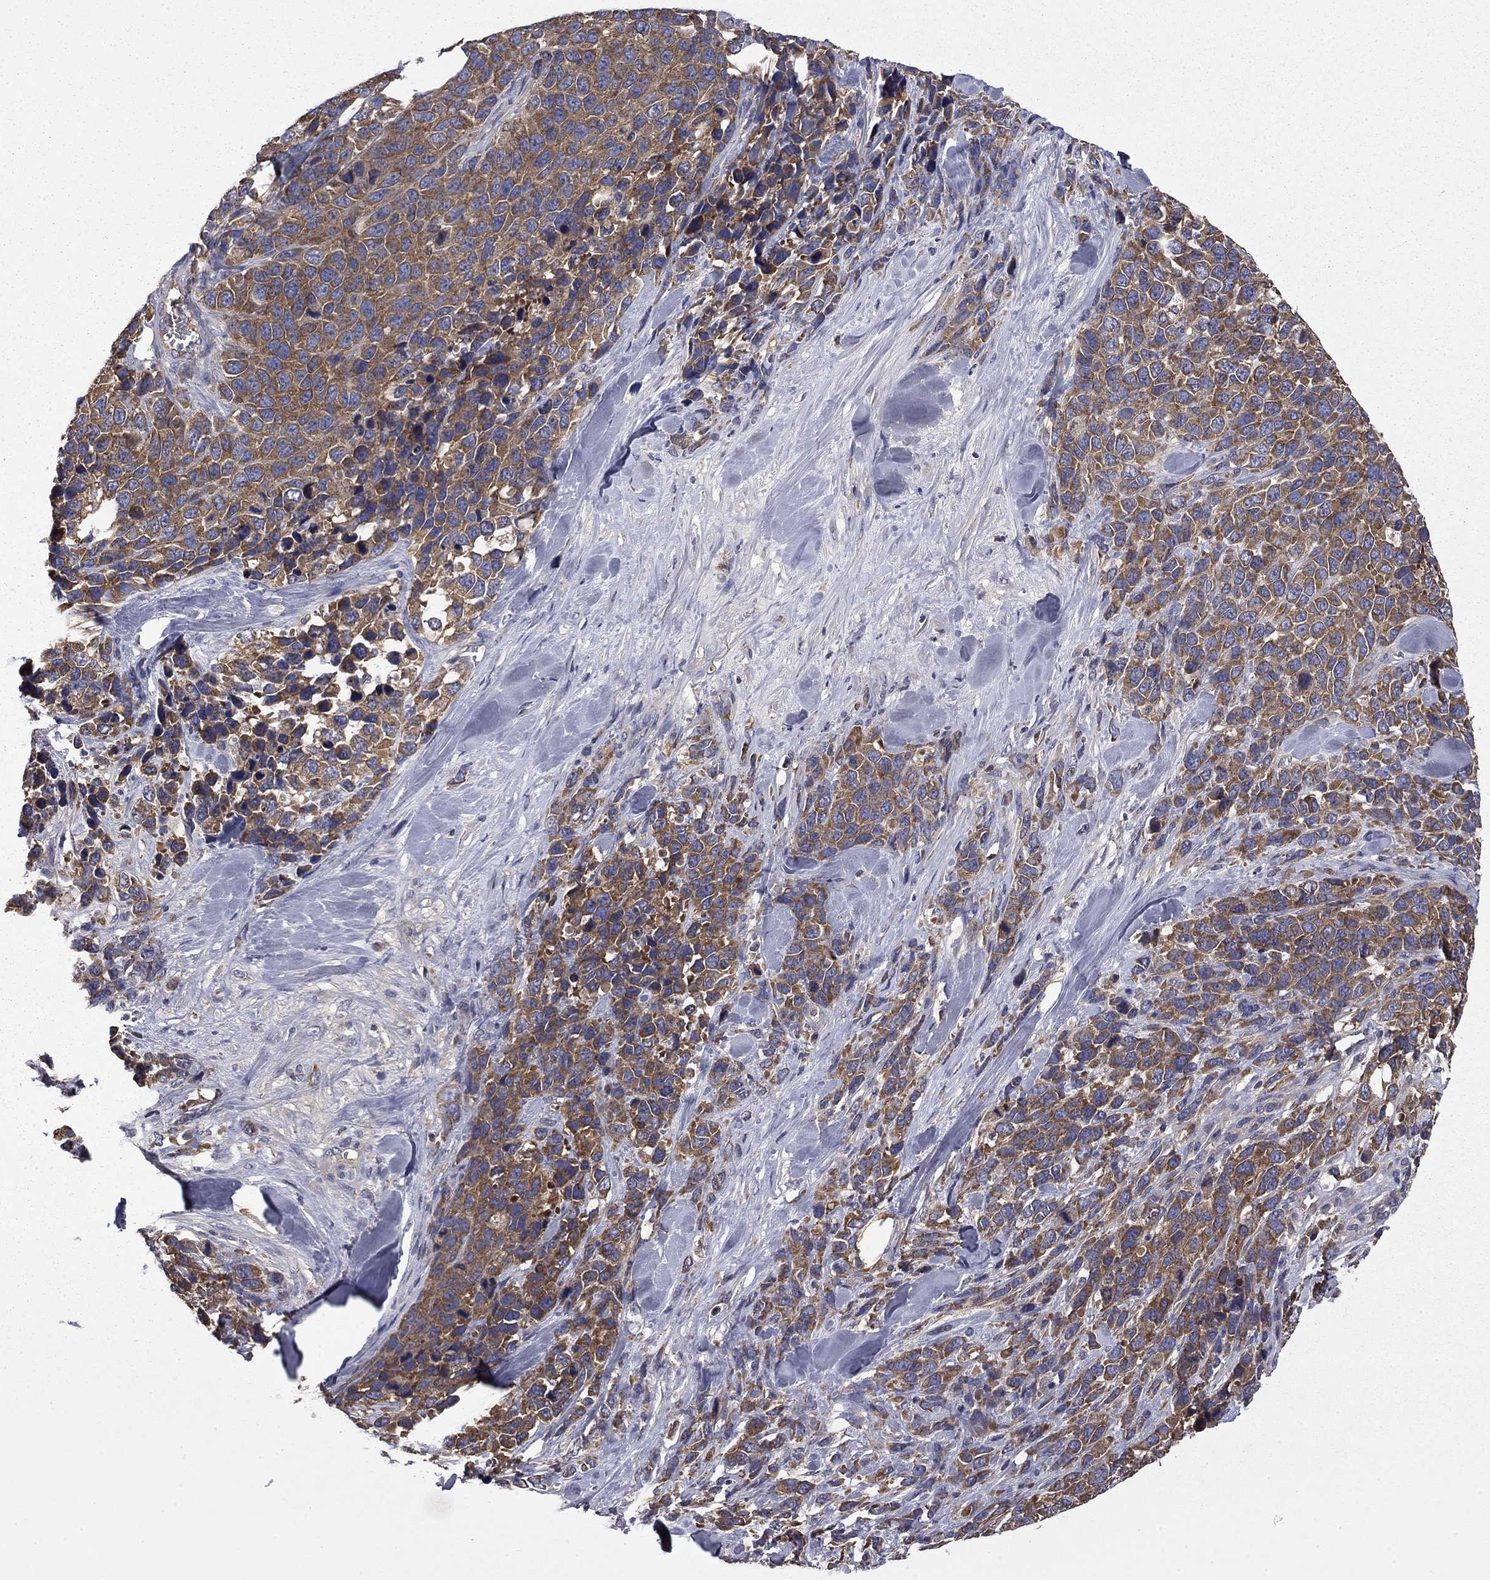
{"staining": {"intensity": "moderate", "quantity": ">75%", "location": "cytoplasmic/membranous"}, "tissue": "melanoma", "cell_type": "Tumor cells", "image_type": "cancer", "snomed": [{"axis": "morphology", "description": "Malignant melanoma, Metastatic site"}, {"axis": "topography", "description": "Skin"}], "caption": "An image showing moderate cytoplasmic/membranous positivity in about >75% of tumor cells in melanoma, as visualized by brown immunohistochemical staining.", "gene": "CEACAM7", "patient": {"sex": "male", "age": 84}}